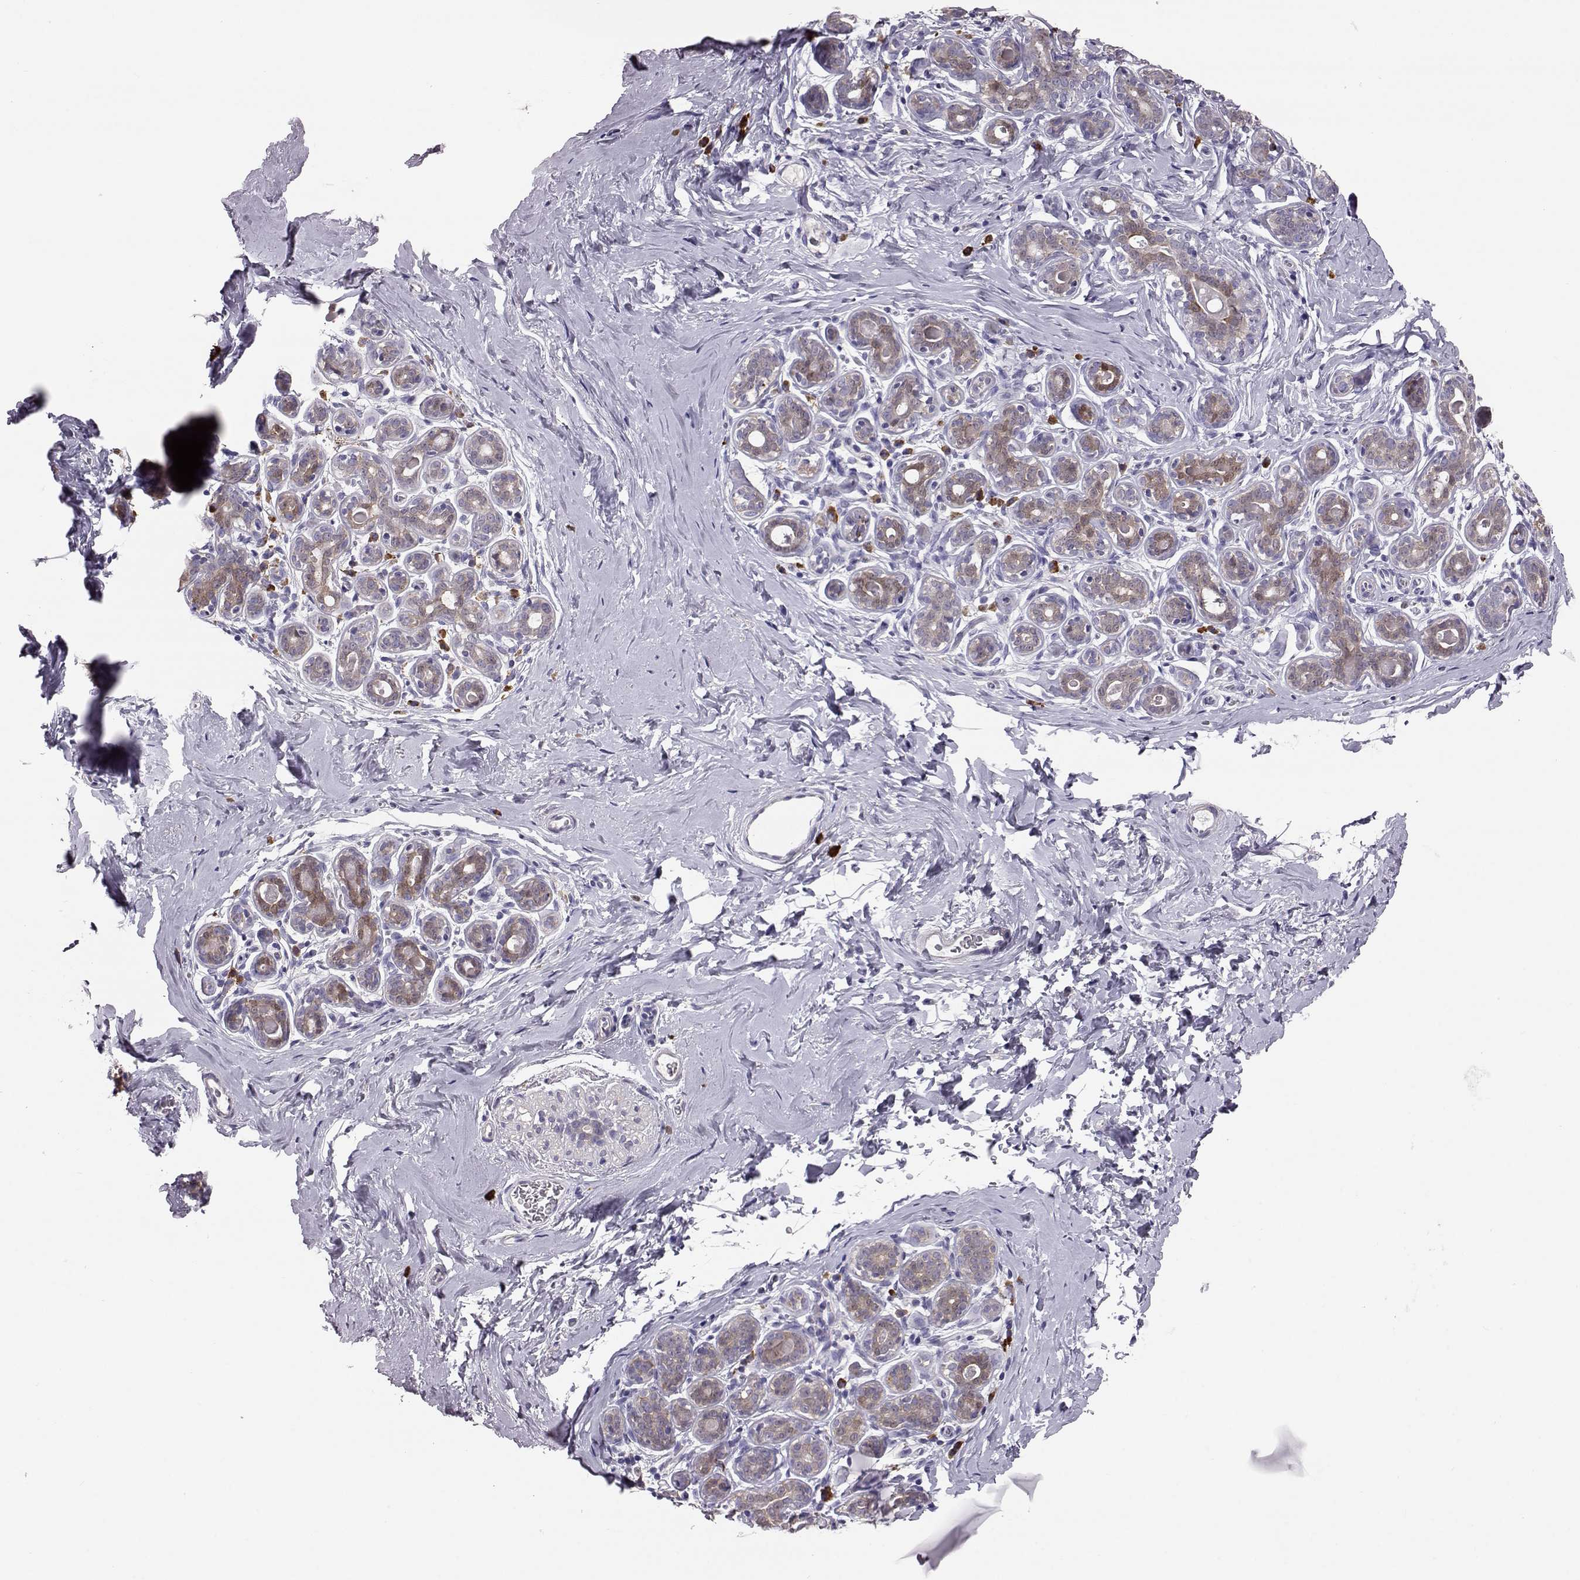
{"staining": {"intensity": "negative", "quantity": "none", "location": "none"}, "tissue": "breast", "cell_type": "Adipocytes", "image_type": "normal", "snomed": [{"axis": "morphology", "description": "Normal tissue, NOS"}, {"axis": "topography", "description": "Skin"}, {"axis": "topography", "description": "Breast"}], "caption": "Immunohistochemical staining of benign human breast exhibits no significant staining in adipocytes.", "gene": "ADGRG5", "patient": {"sex": "female", "age": 43}}